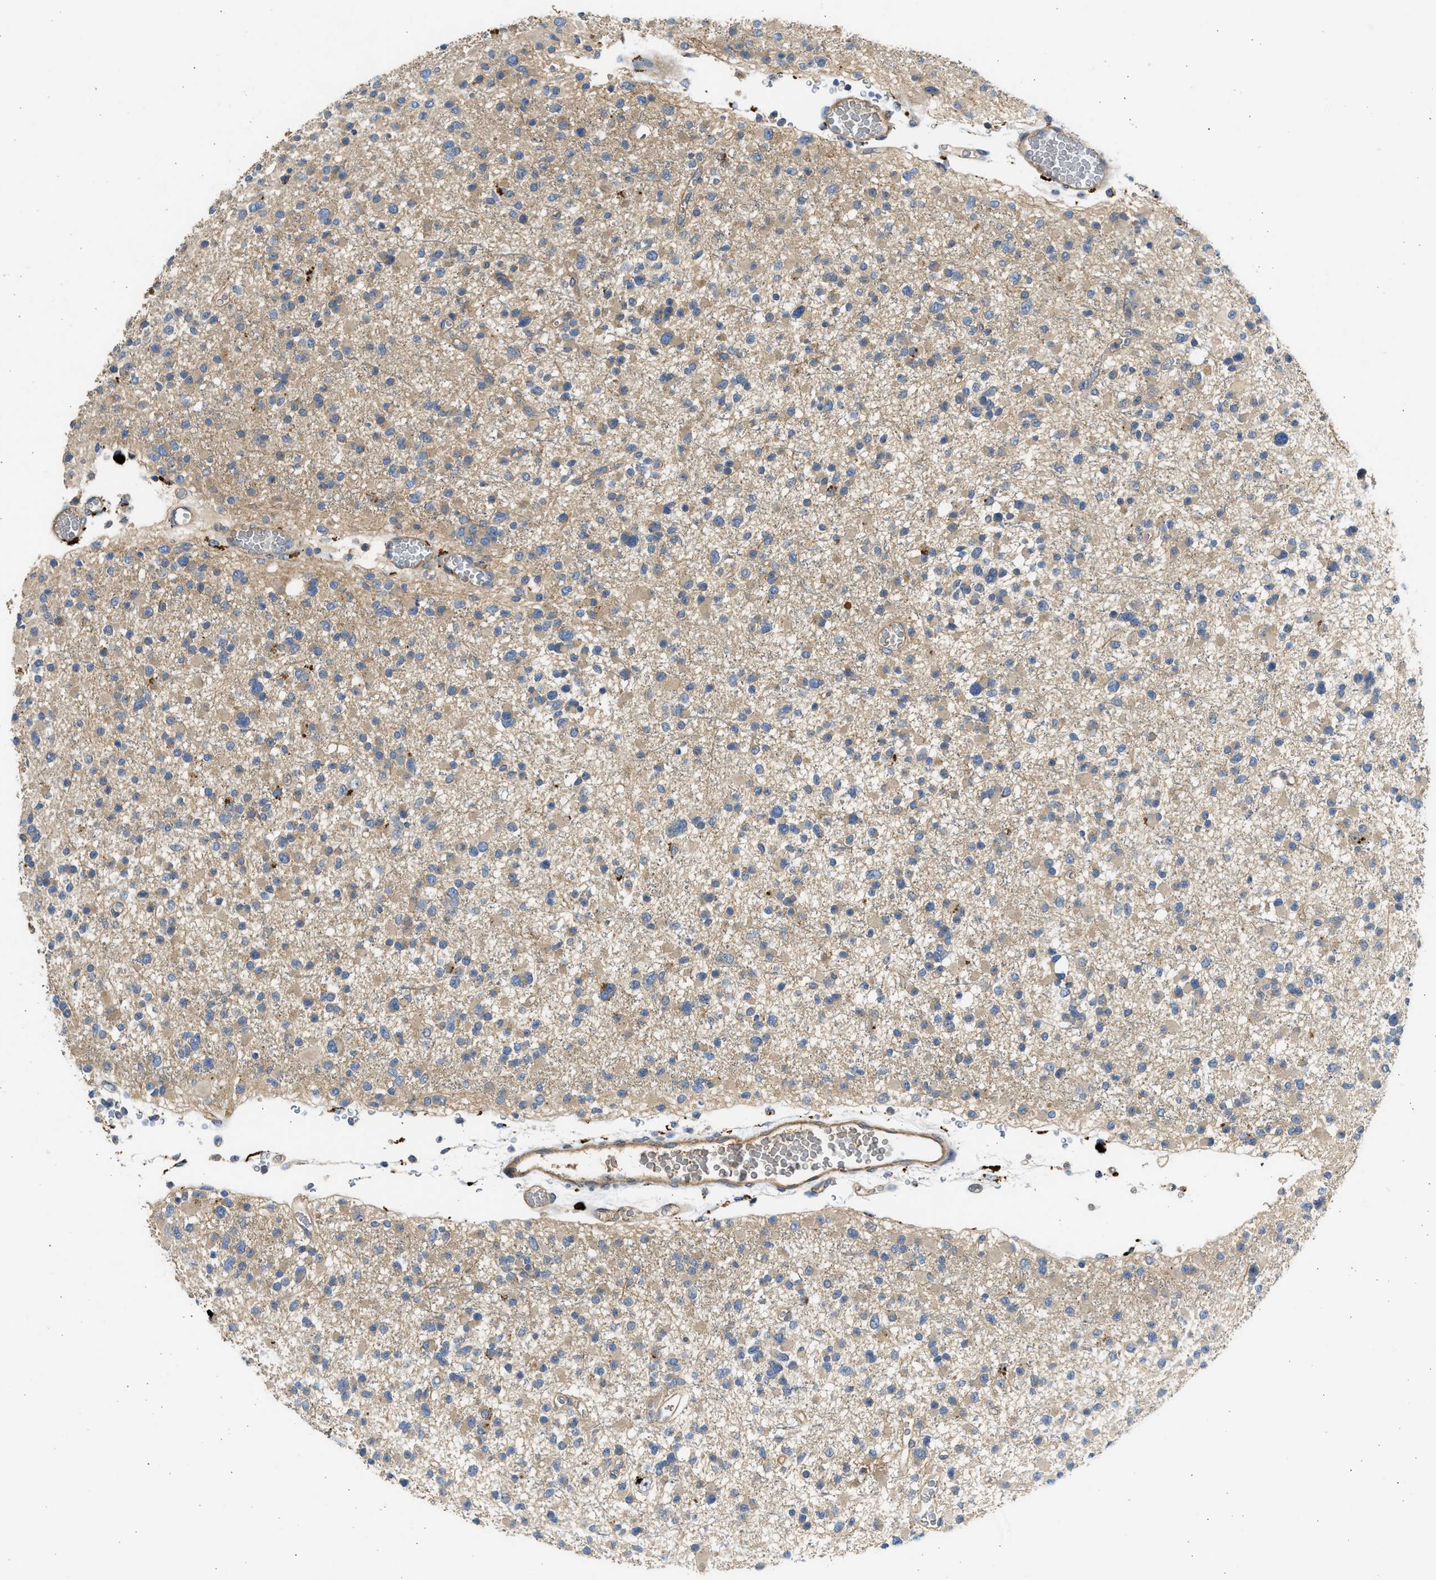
{"staining": {"intensity": "weak", "quantity": ">75%", "location": "cytoplasmic/membranous"}, "tissue": "glioma", "cell_type": "Tumor cells", "image_type": "cancer", "snomed": [{"axis": "morphology", "description": "Glioma, malignant, Low grade"}, {"axis": "topography", "description": "Brain"}], "caption": "Human malignant glioma (low-grade) stained with a protein marker shows weak staining in tumor cells.", "gene": "CSRNP2", "patient": {"sex": "female", "age": 22}}